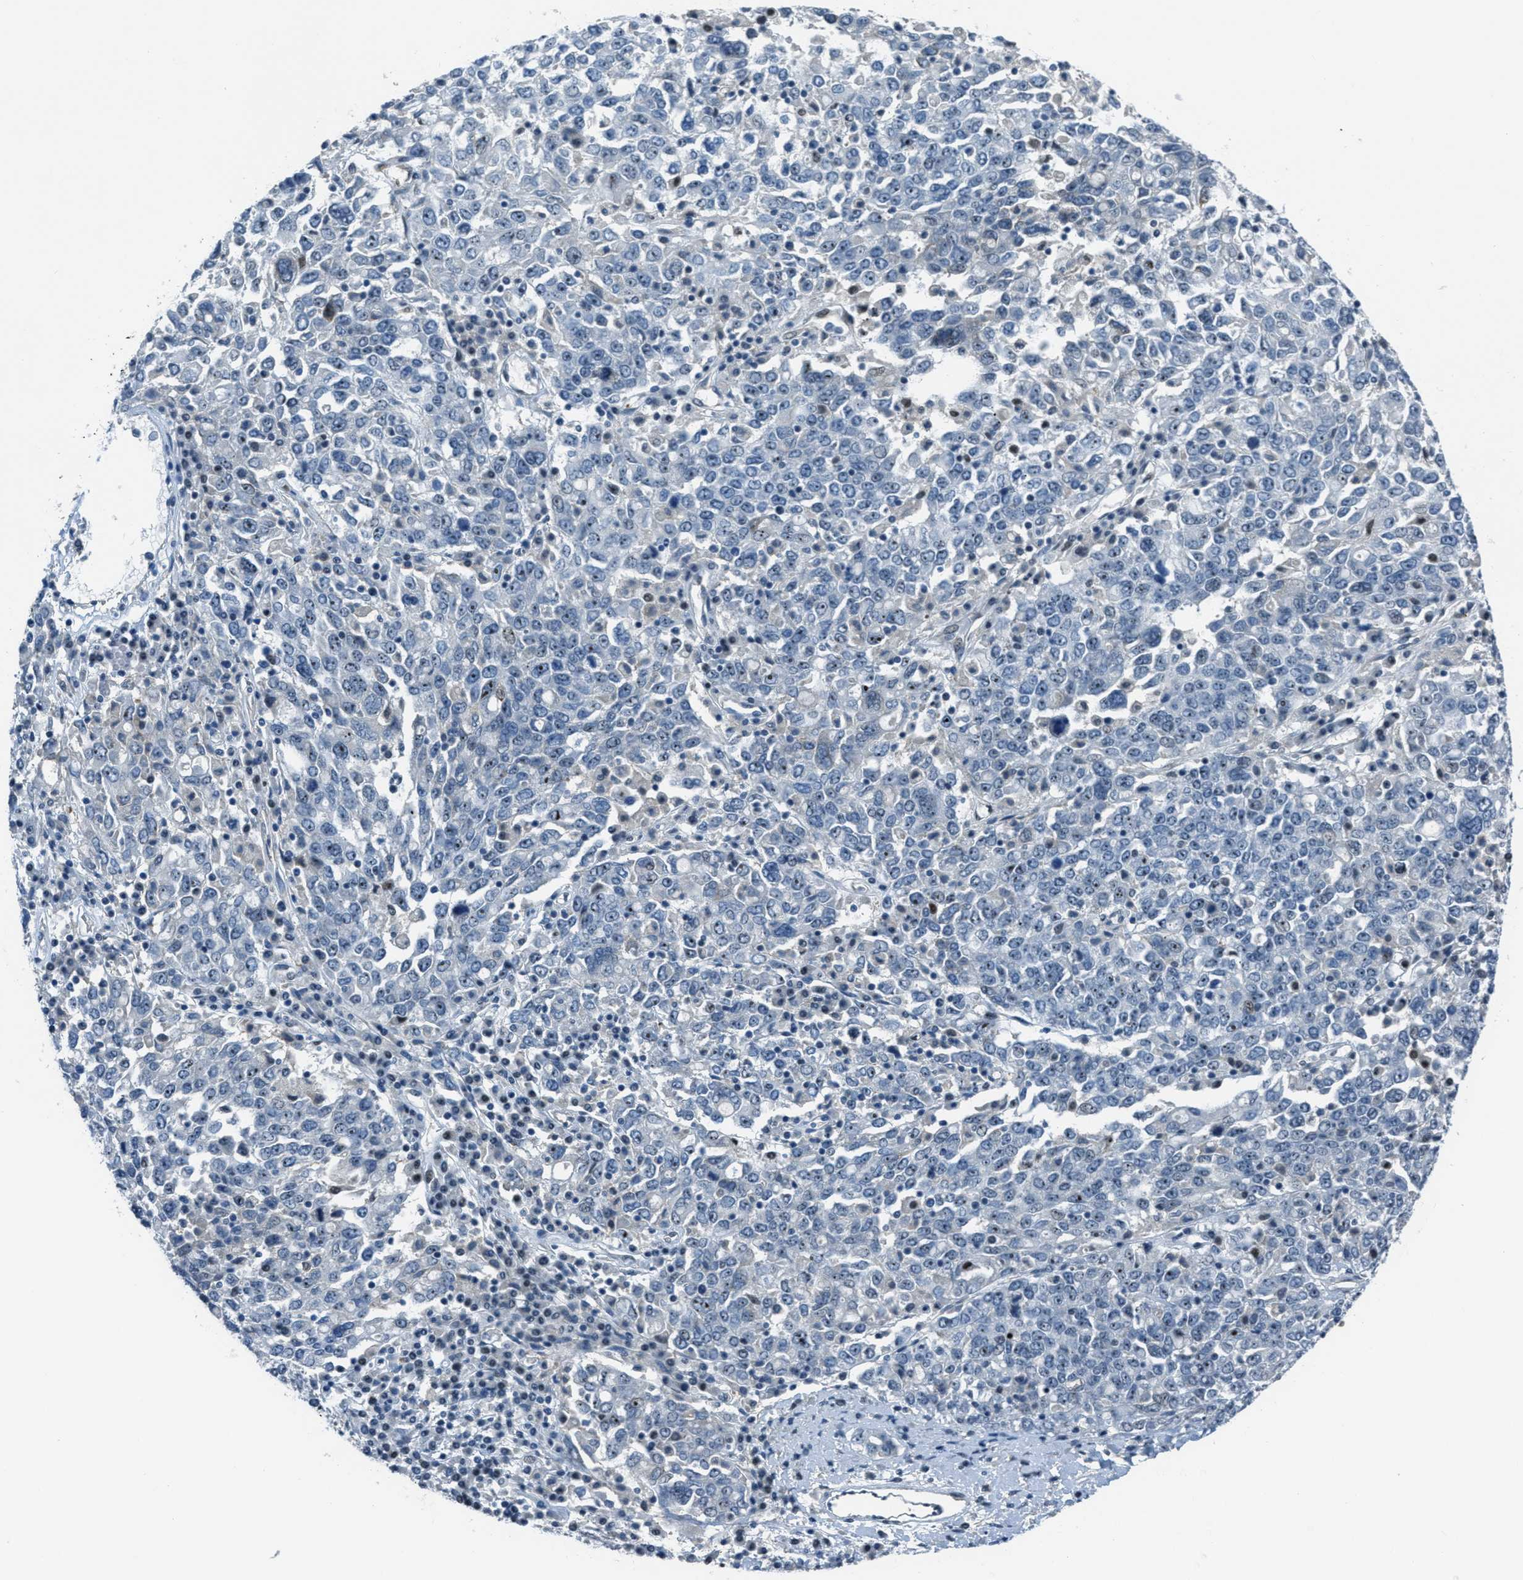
{"staining": {"intensity": "weak", "quantity": "<25%", "location": "nuclear"}, "tissue": "ovarian cancer", "cell_type": "Tumor cells", "image_type": "cancer", "snomed": [{"axis": "morphology", "description": "Carcinoma, endometroid"}, {"axis": "topography", "description": "Ovary"}], "caption": "High power microscopy photomicrograph of an immunohistochemistry histopathology image of ovarian endometroid carcinoma, revealing no significant positivity in tumor cells.", "gene": "ZDHHC23", "patient": {"sex": "female", "age": 62}}